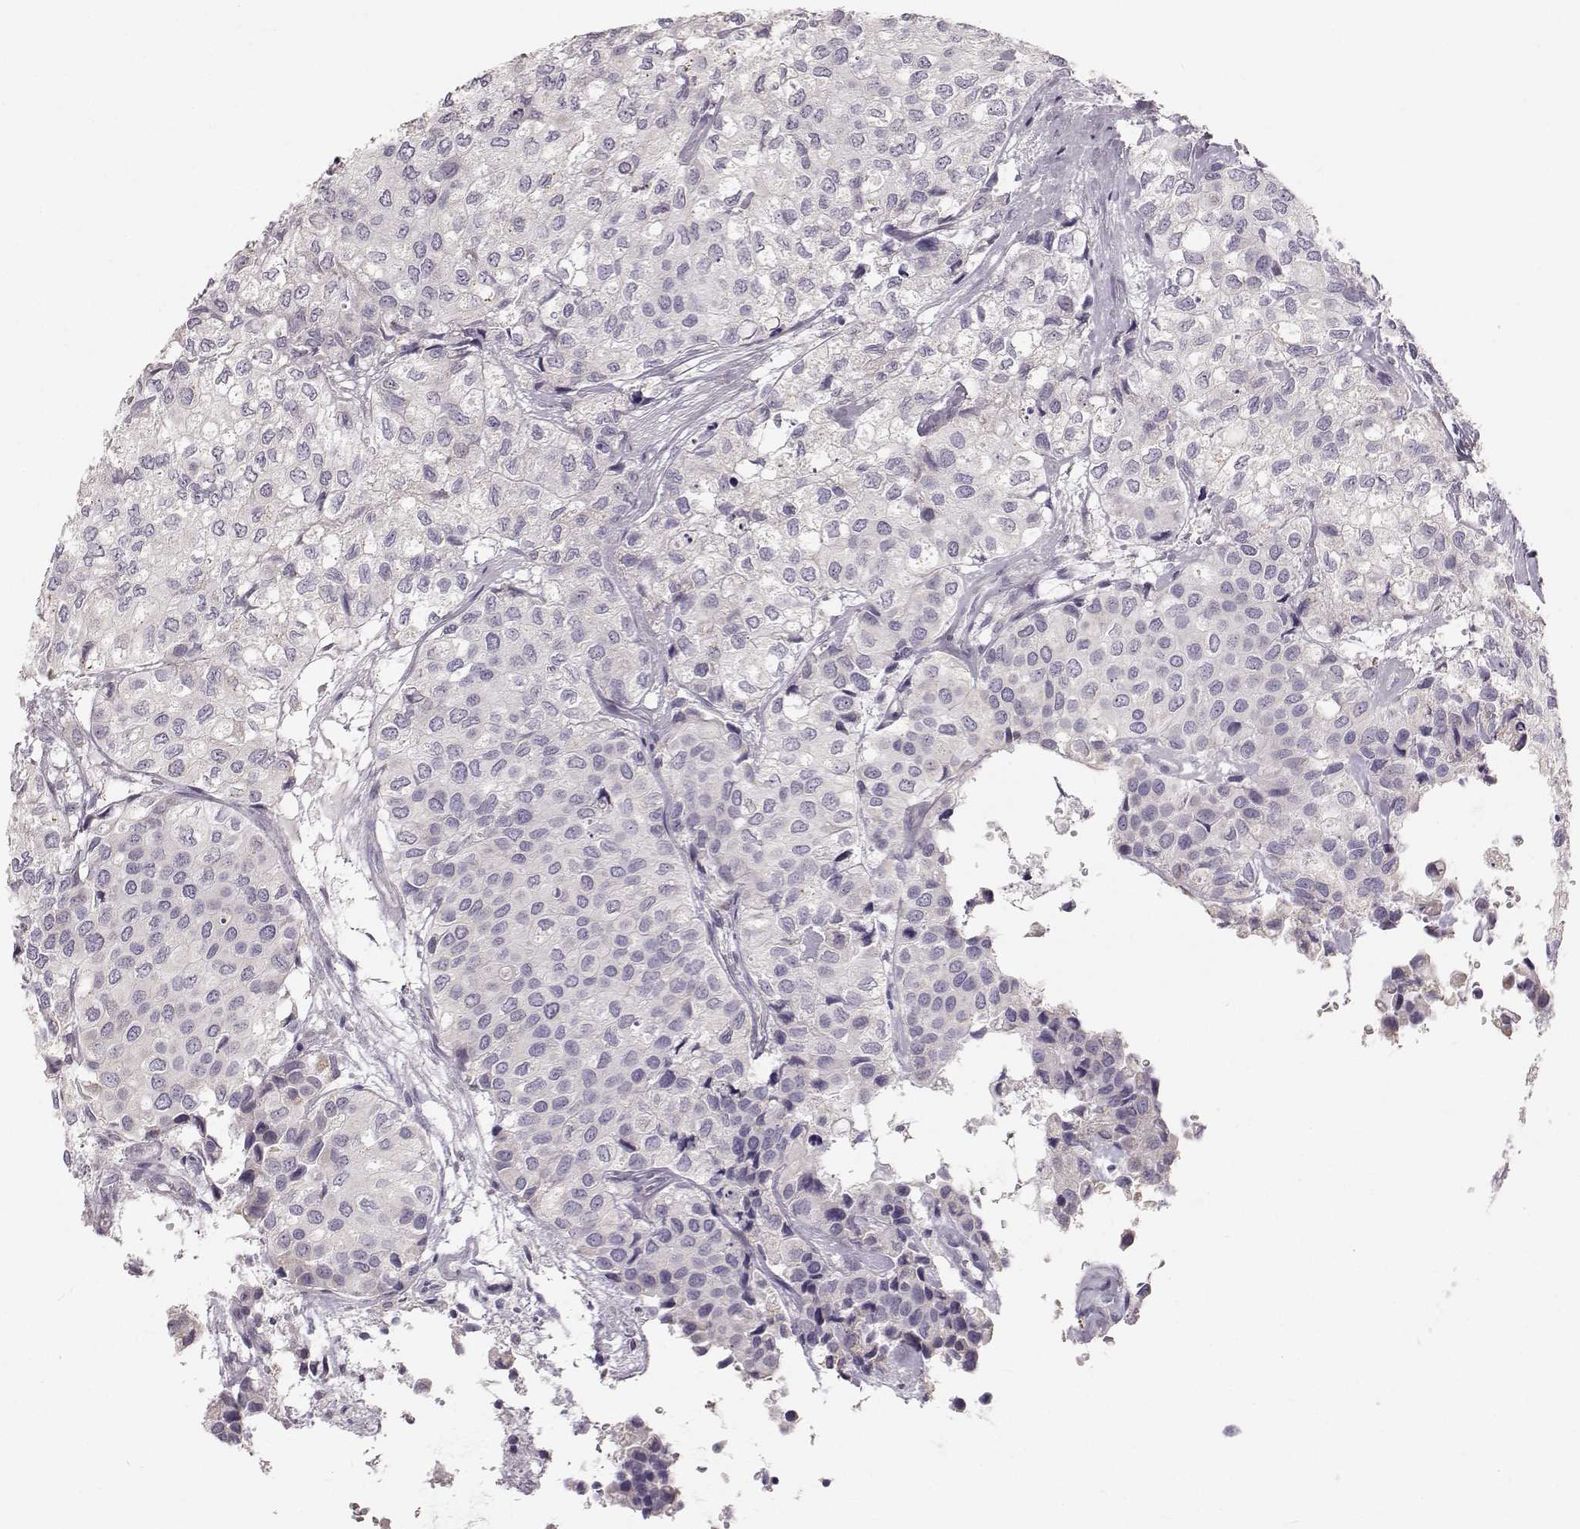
{"staining": {"intensity": "negative", "quantity": "none", "location": "none"}, "tissue": "urothelial cancer", "cell_type": "Tumor cells", "image_type": "cancer", "snomed": [{"axis": "morphology", "description": "Urothelial carcinoma, High grade"}, {"axis": "topography", "description": "Urinary bladder"}], "caption": "Tumor cells show no significant protein expression in urothelial cancer.", "gene": "RUNDC3A", "patient": {"sex": "male", "age": 73}}